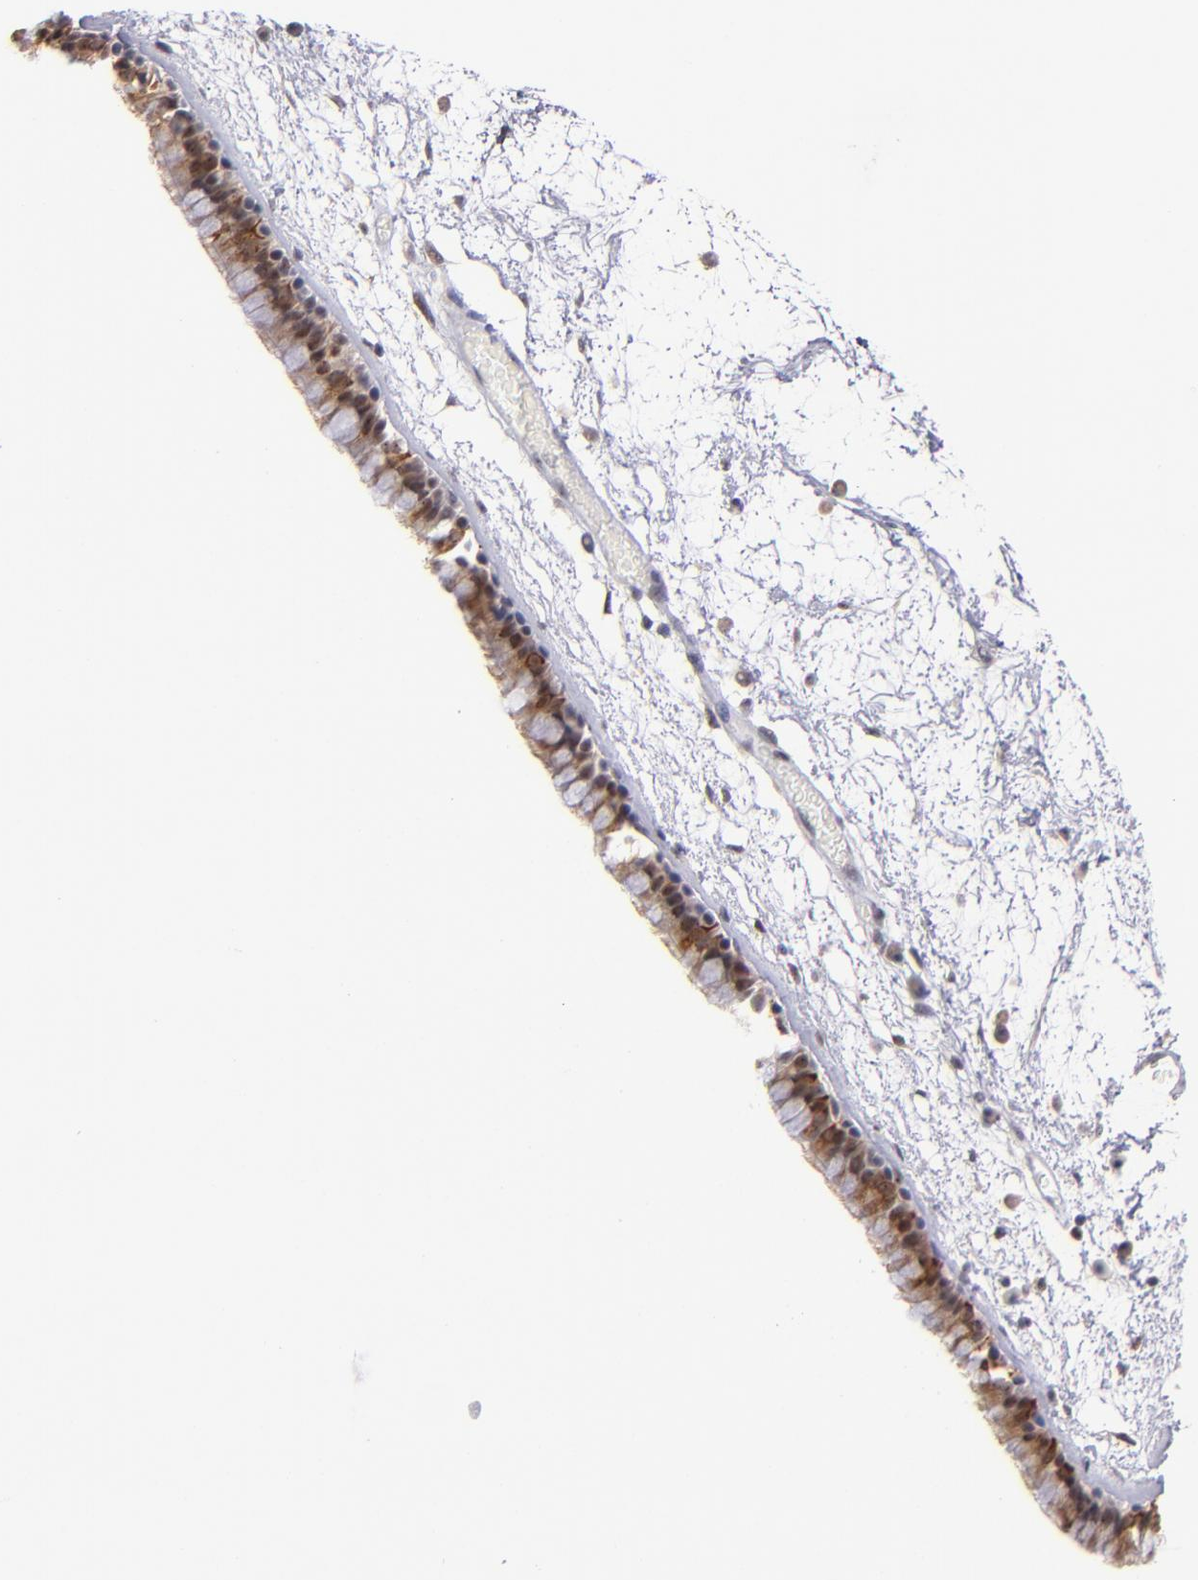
{"staining": {"intensity": "moderate", "quantity": ">75%", "location": "cytoplasmic/membranous,nuclear"}, "tissue": "nasopharynx", "cell_type": "Respiratory epithelial cells", "image_type": "normal", "snomed": [{"axis": "morphology", "description": "Normal tissue, NOS"}, {"axis": "morphology", "description": "Inflammation, NOS"}, {"axis": "topography", "description": "Nasopharynx"}], "caption": "IHC histopathology image of normal nasopharynx stained for a protein (brown), which displays medium levels of moderate cytoplasmic/membranous,nuclear staining in about >75% of respiratory epithelial cells.", "gene": "PCNX4", "patient": {"sex": "male", "age": 48}}